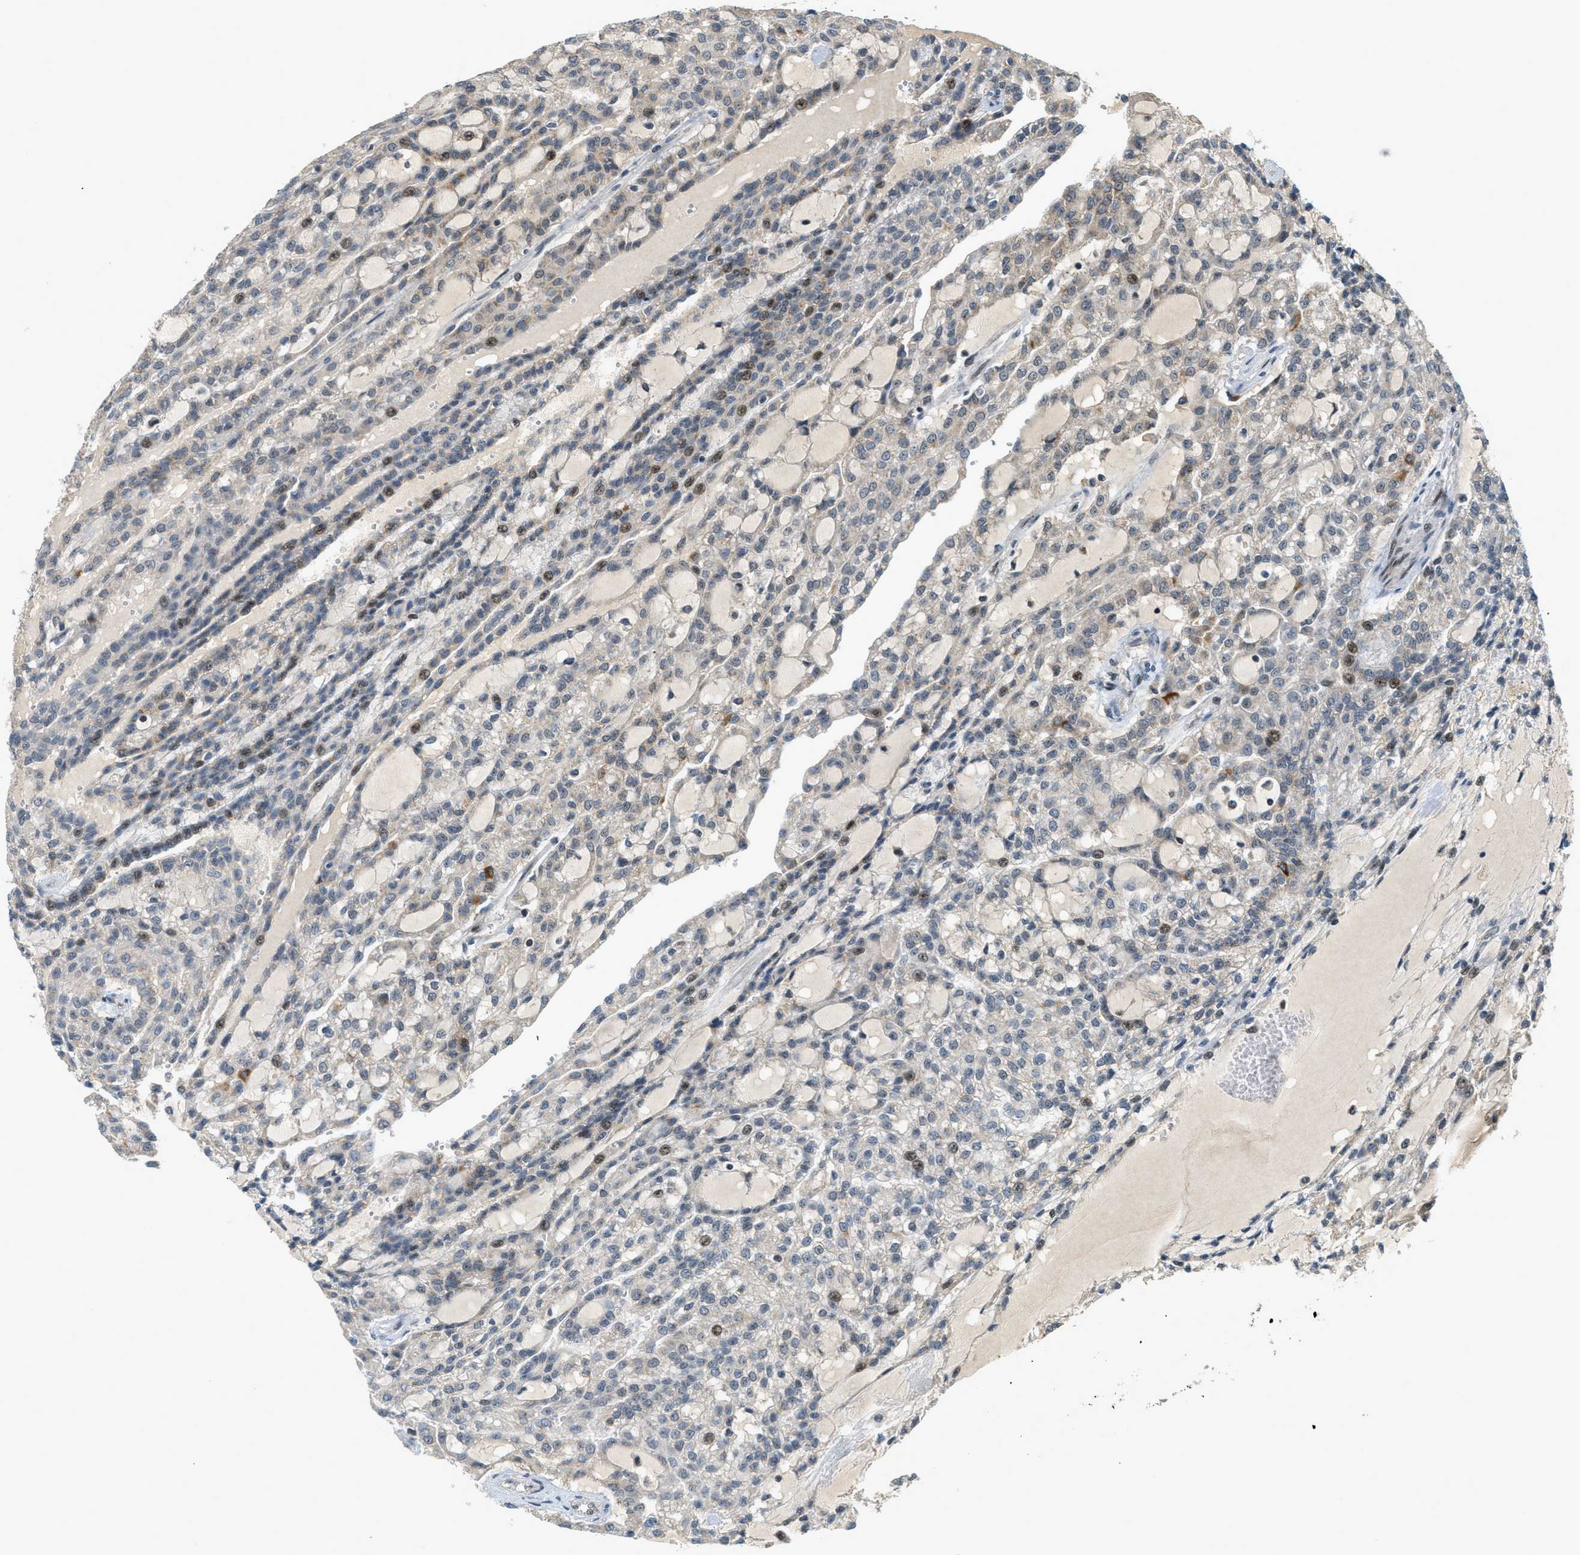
{"staining": {"intensity": "weak", "quantity": "<25%", "location": "nuclear"}, "tissue": "renal cancer", "cell_type": "Tumor cells", "image_type": "cancer", "snomed": [{"axis": "morphology", "description": "Adenocarcinoma, NOS"}, {"axis": "topography", "description": "Kidney"}], "caption": "Renal cancer (adenocarcinoma) was stained to show a protein in brown. There is no significant staining in tumor cells.", "gene": "TRAPPC14", "patient": {"sex": "male", "age": 63}}